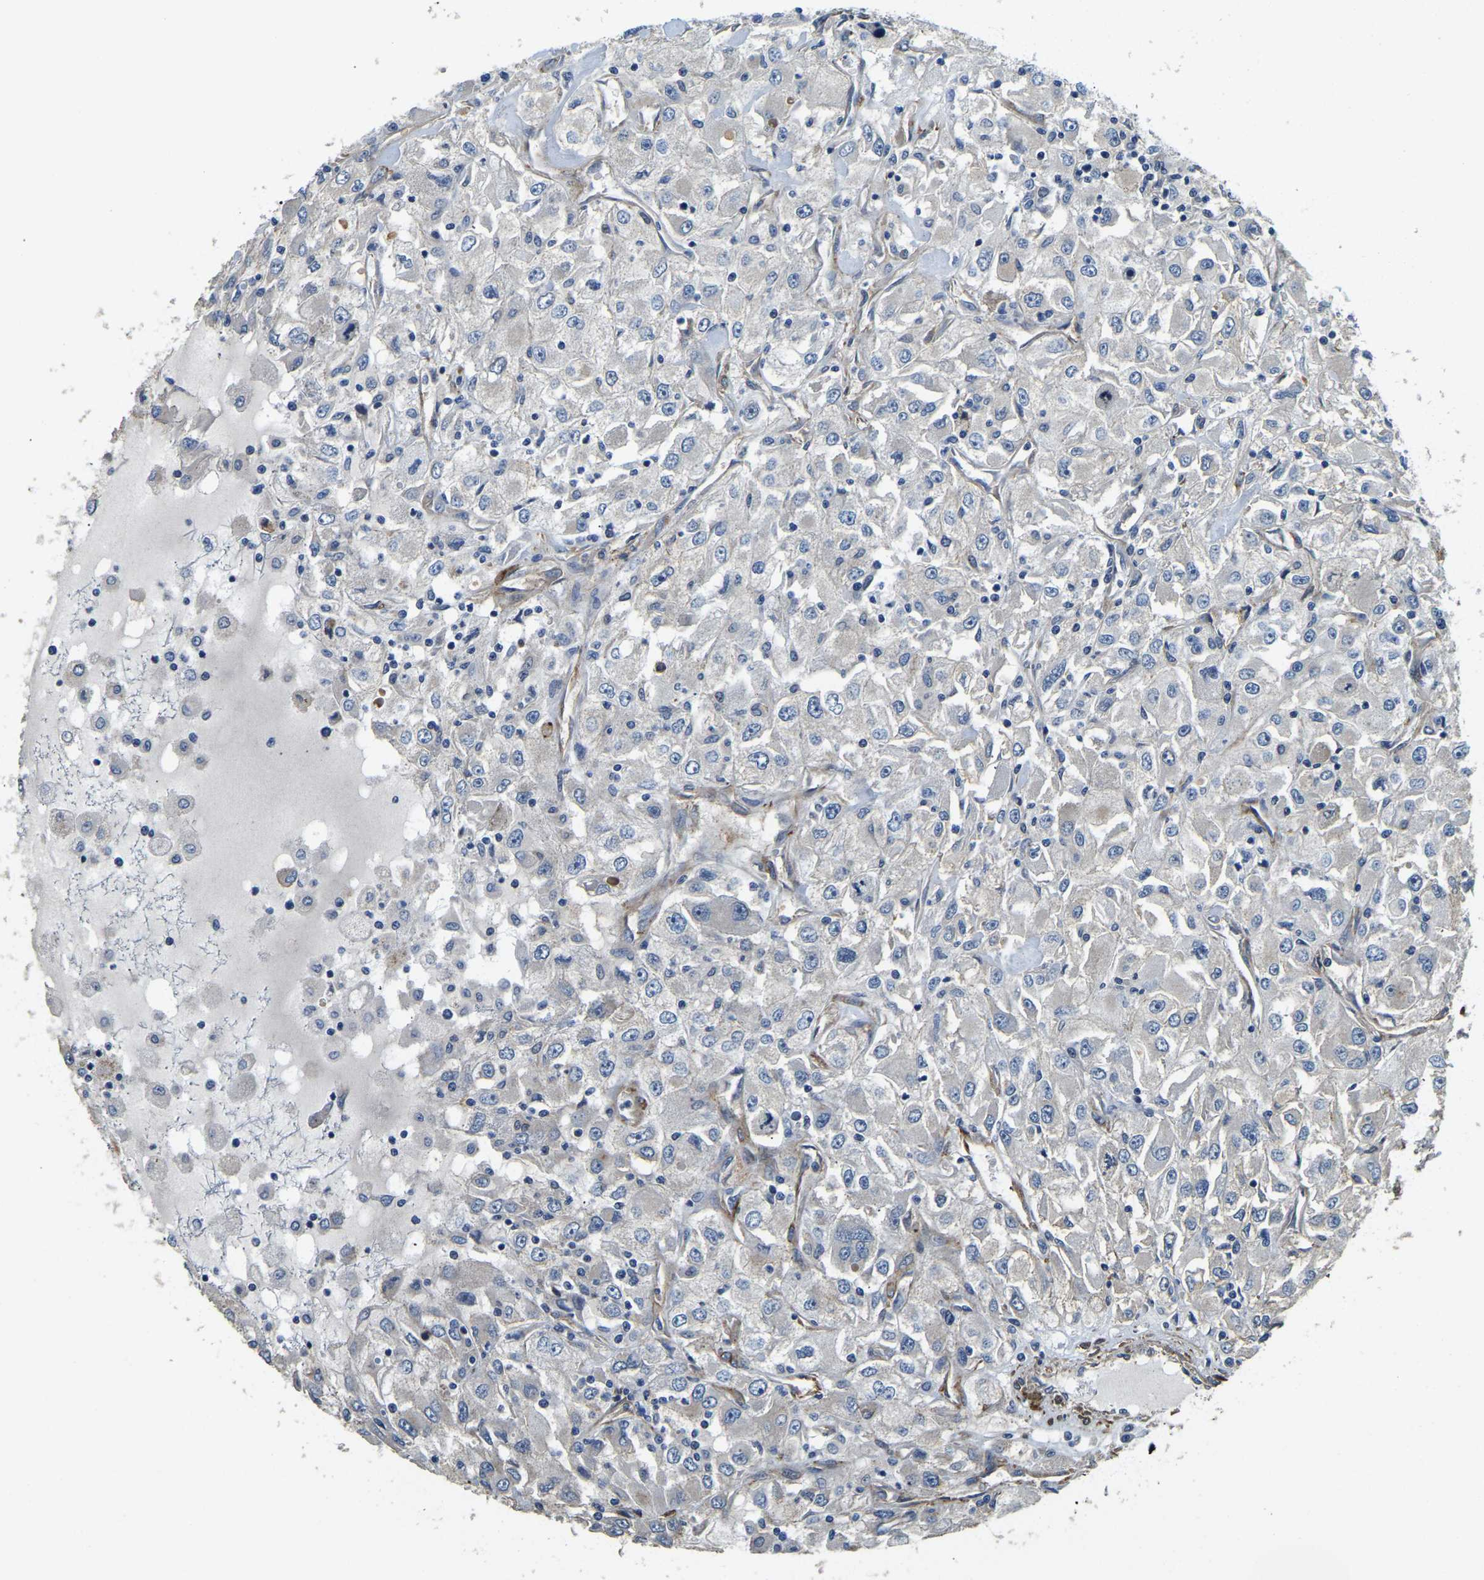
{"staining": {"intensity": "negative", "quantity": "none", "location": "none"}, "tissue": "renal cancer", "cell_type": "Tumor cells", "image_type": "cancer", "snomed": [{"axis": "morphology", "description": "Adenocarcinoma, NOS"}, {"axis": "topography", "description": "Kidney"}], "caption": "Immunohistochemistry histopathology image of human adenocarcinoma (renal) stained for a protein (brown), which displays no staining in tumor cells.", "gene": "RNF39", "patient": {"sex": "female", "age": 52}}